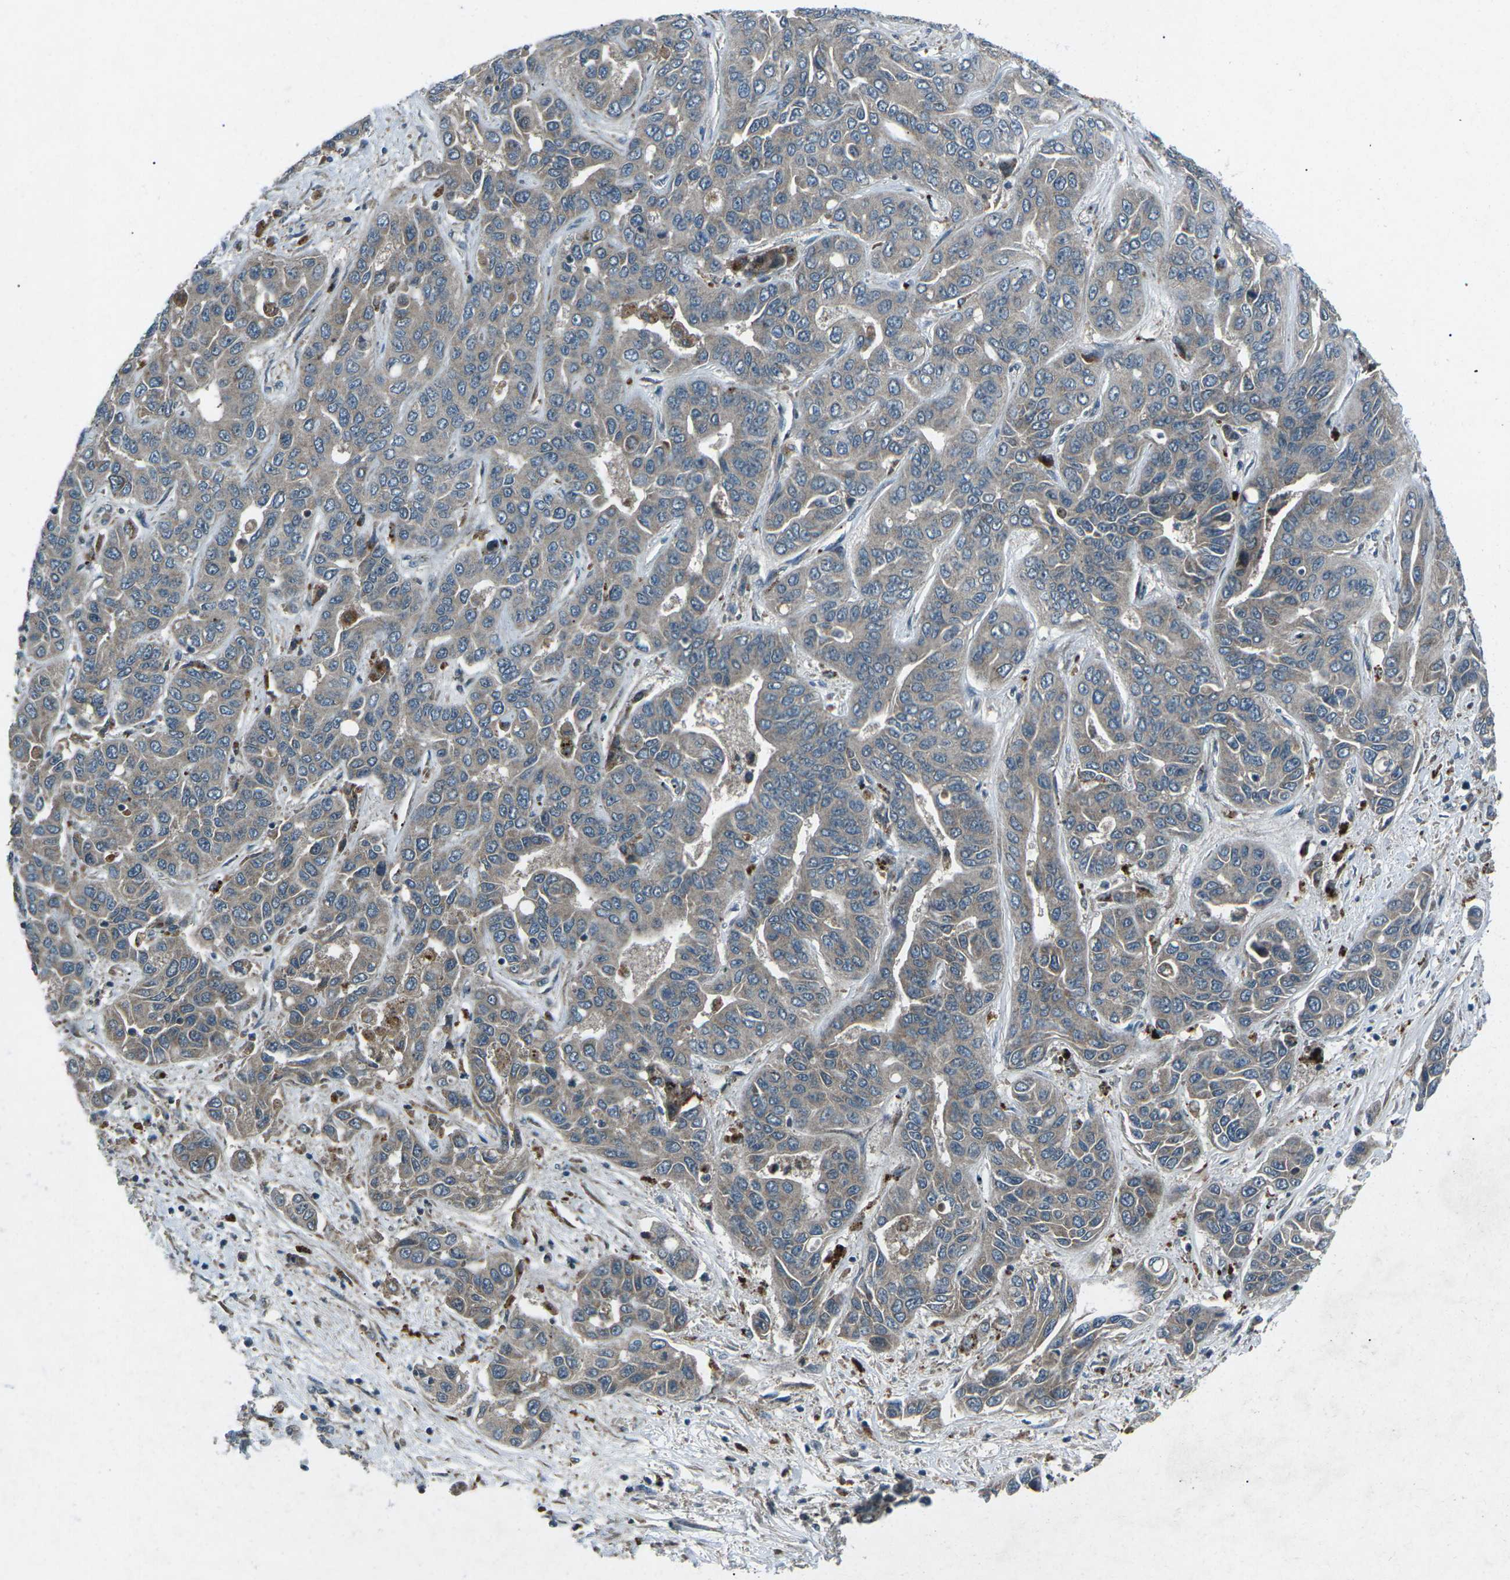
{"staining": {"intensity": "weak", "quantity": ">75%", "location": "cytoplasmic/membranous"}, "tissue": "liver cancer", "cell_type": "Tumor cells", "image_type": "cancer", "snomed": [{"axis": "morphology", "description": "Cholangiocarcinoma"}, {"axis": "topography", "description": "Liver"}], "caption": "Weak cytoplasmic/membranous staining is identified in approximately >75% of tumor cells in liver cancer (cholangiocarcinoma). Ihc stains the protein in brown and the nuclei are stained blue.", "gene": "CDK16", "patient": {"sex": "female", "age": 52}}